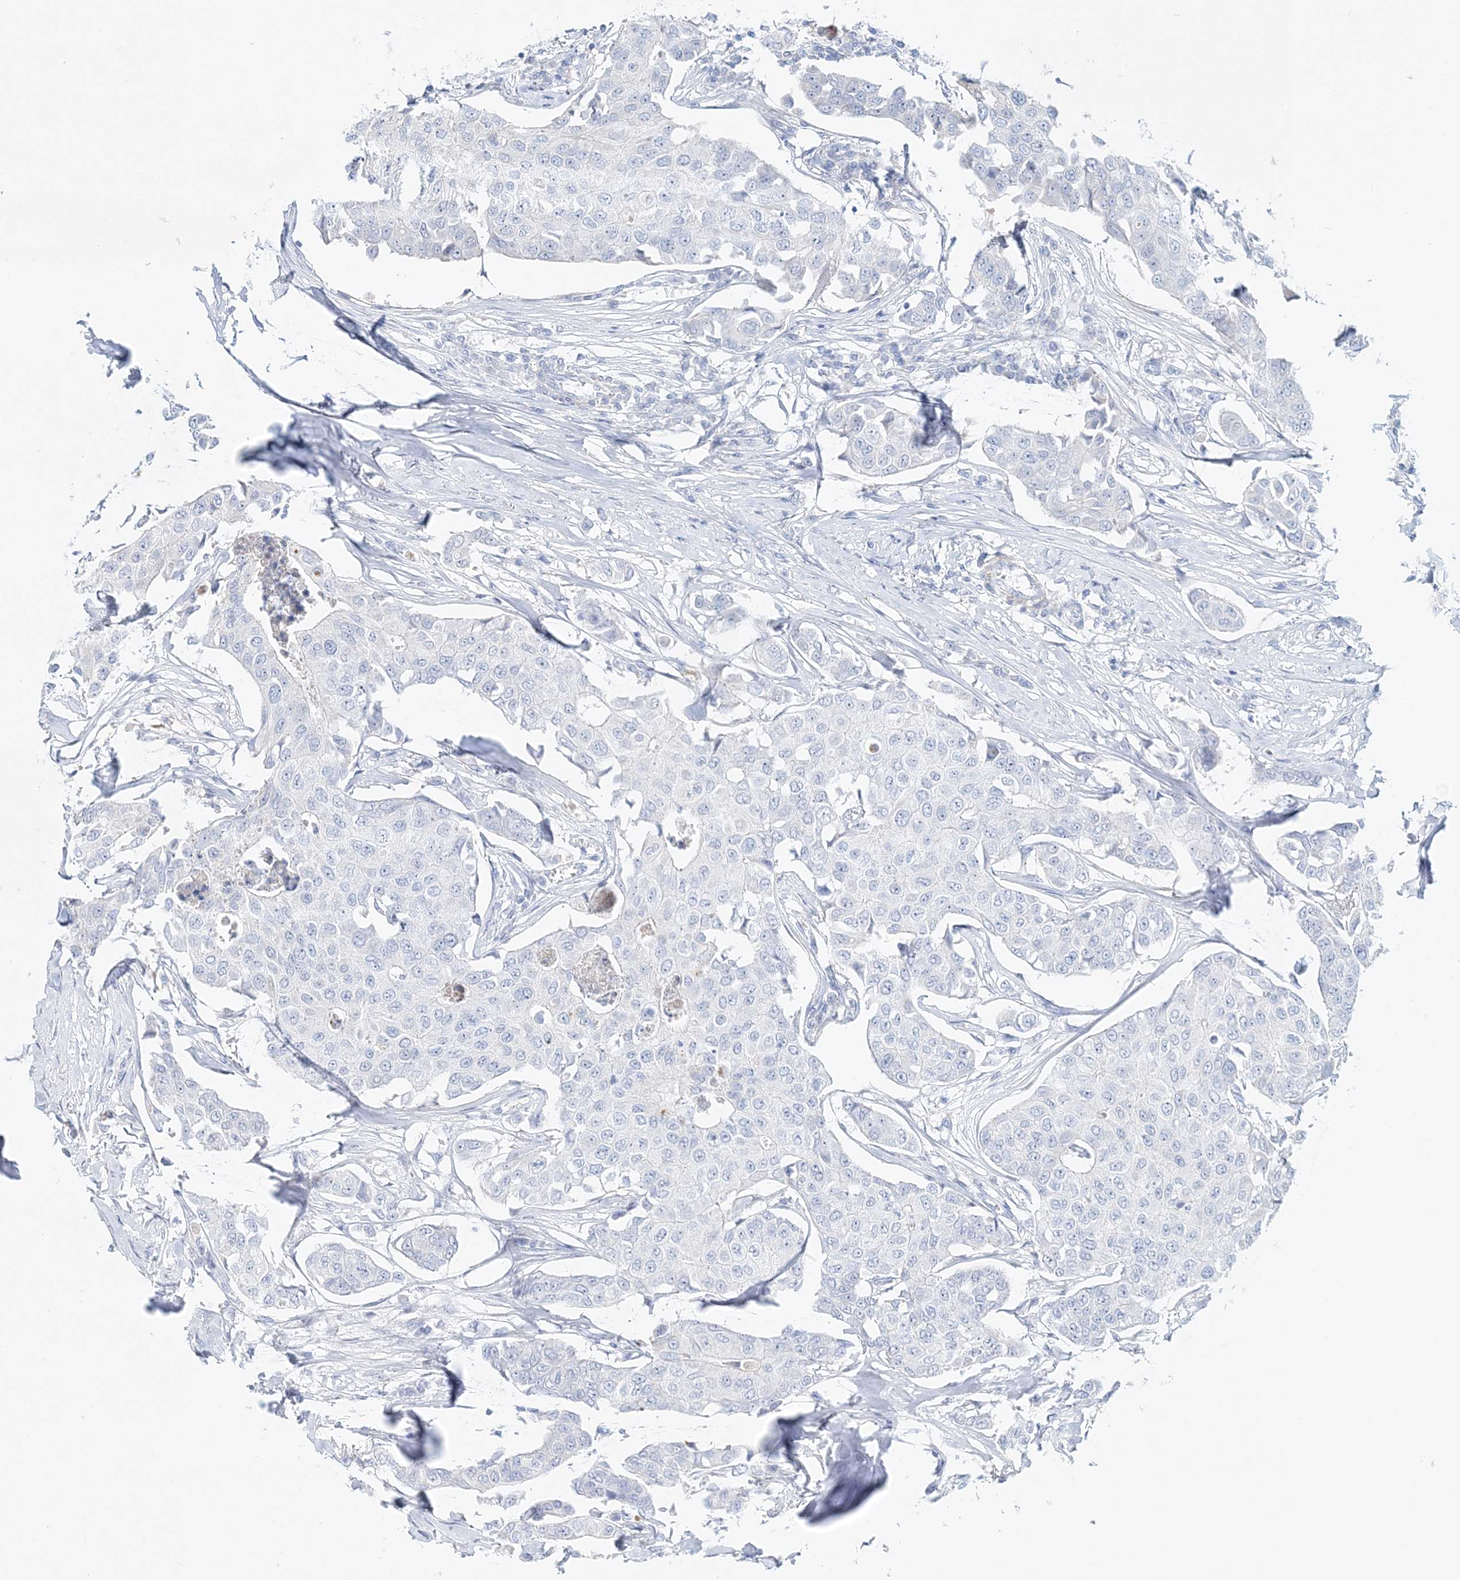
{"staining": {"intensity": "negative", "quantity": "none", "location": "none"}, "tissue": "breast cancer", "cell_type": "Tumor cells", "image_type": "cancer", "snomed": [{"axis": "morphology", "description": "Duct carcinoma"}, {"axis": "topography", "description": "Breast"}], "caption": "Immunohistochemistry histopathology image of human breast cancer (infiltrating ductal carcinoma) stained for a protein (brown), which displays no positivity in tumor cells. Nuclei are stained in blue.", "gene": "DNAH5", "patient": {"sex": "female", "age": 80}}